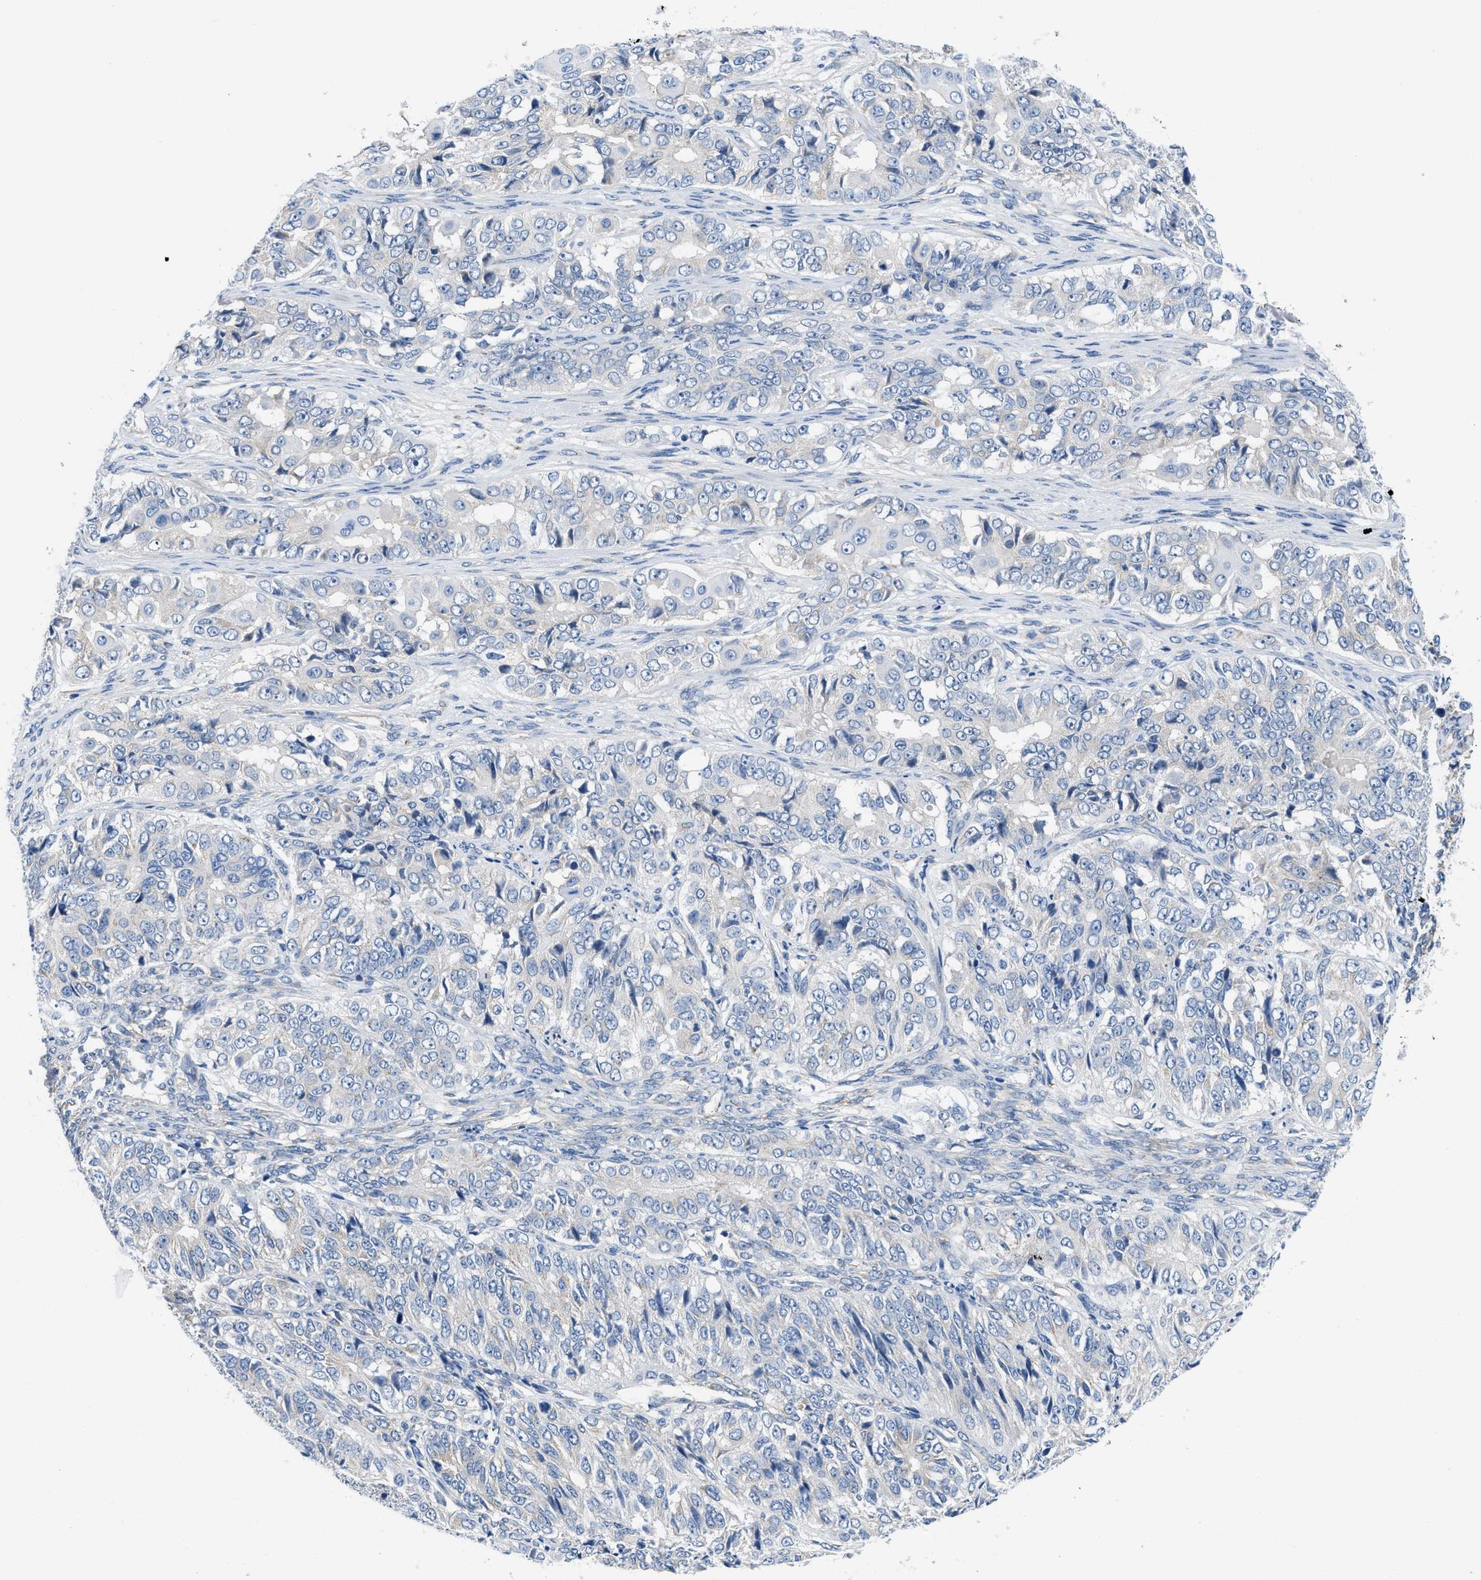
{"staining": {"intensity": "negative", "quantity": "none", "location": "none"}, "tissue": "ovarian cancer", "cell_type": "Tumor cells", "image_type": "cancer", "snomed": [{"axis": "morphology", "description": "Carcinoma, endometroid"}, {"axis": "topography", "description": "Ovary"}], "caption": "Image shows no protein positivity in tumor cells of ovarian cancer (endometroid carcinoma) tissue.", "gene": "BNC2", "patient": {"sex": "female", "age": 51}}